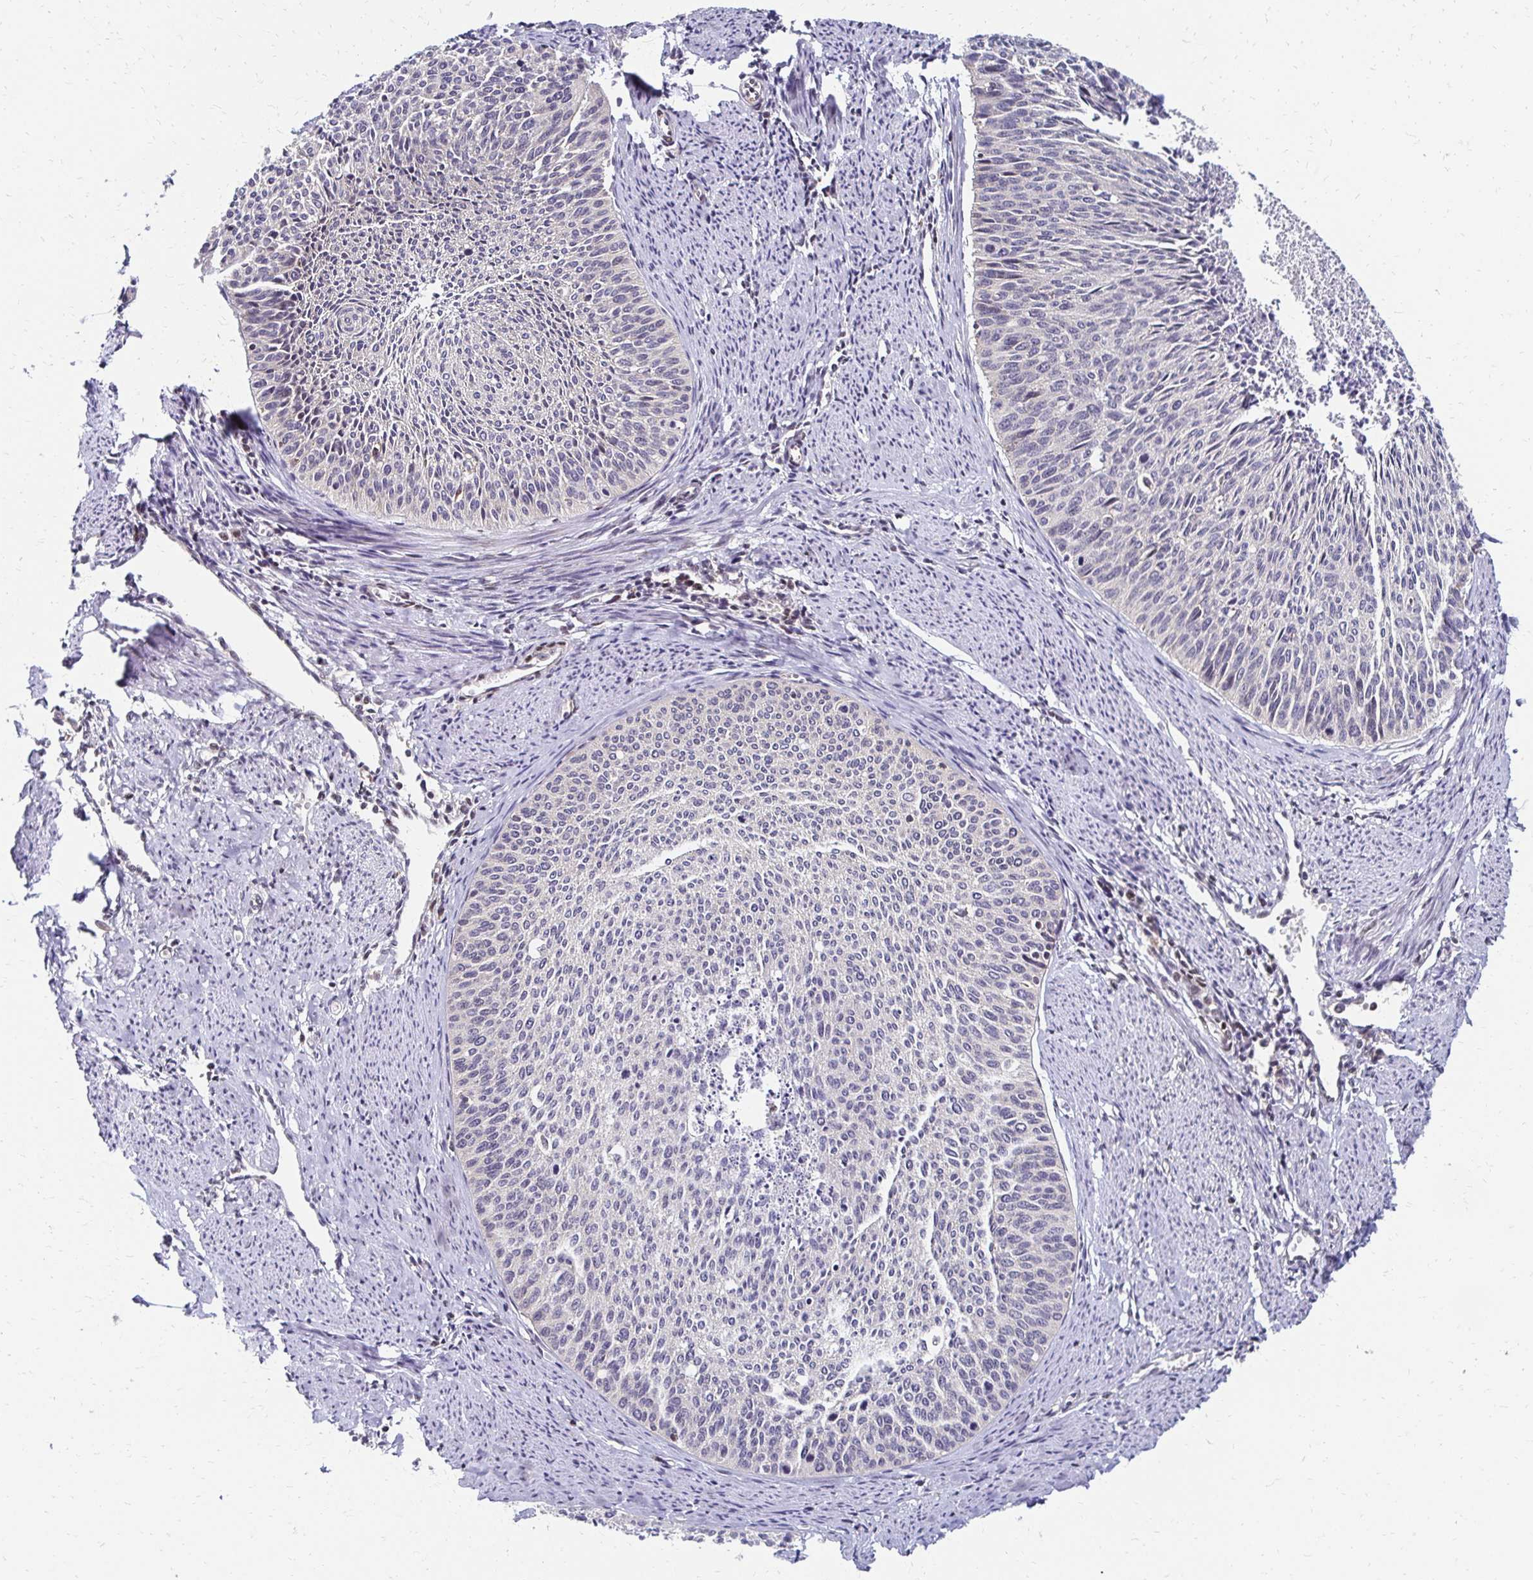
{"staining": {"intensity": "negative", "quantity": "none", "location": "none"}, "tissue": "cervical cancer", "cell_type": "Tumor cells", "image_type": "cancer", "snomed": [{"axis": "morphology", "description": "Squamous cell carcinoma, NOS"}, {"axis": "topography", "description": "Cervix"}], "caption": "Immunohistochemistry of squamous cell carcinoma (cervical) shows no expression in tumor cells.", "gene": "CBX7", "patient": {"sex": "female", "age": 55}}